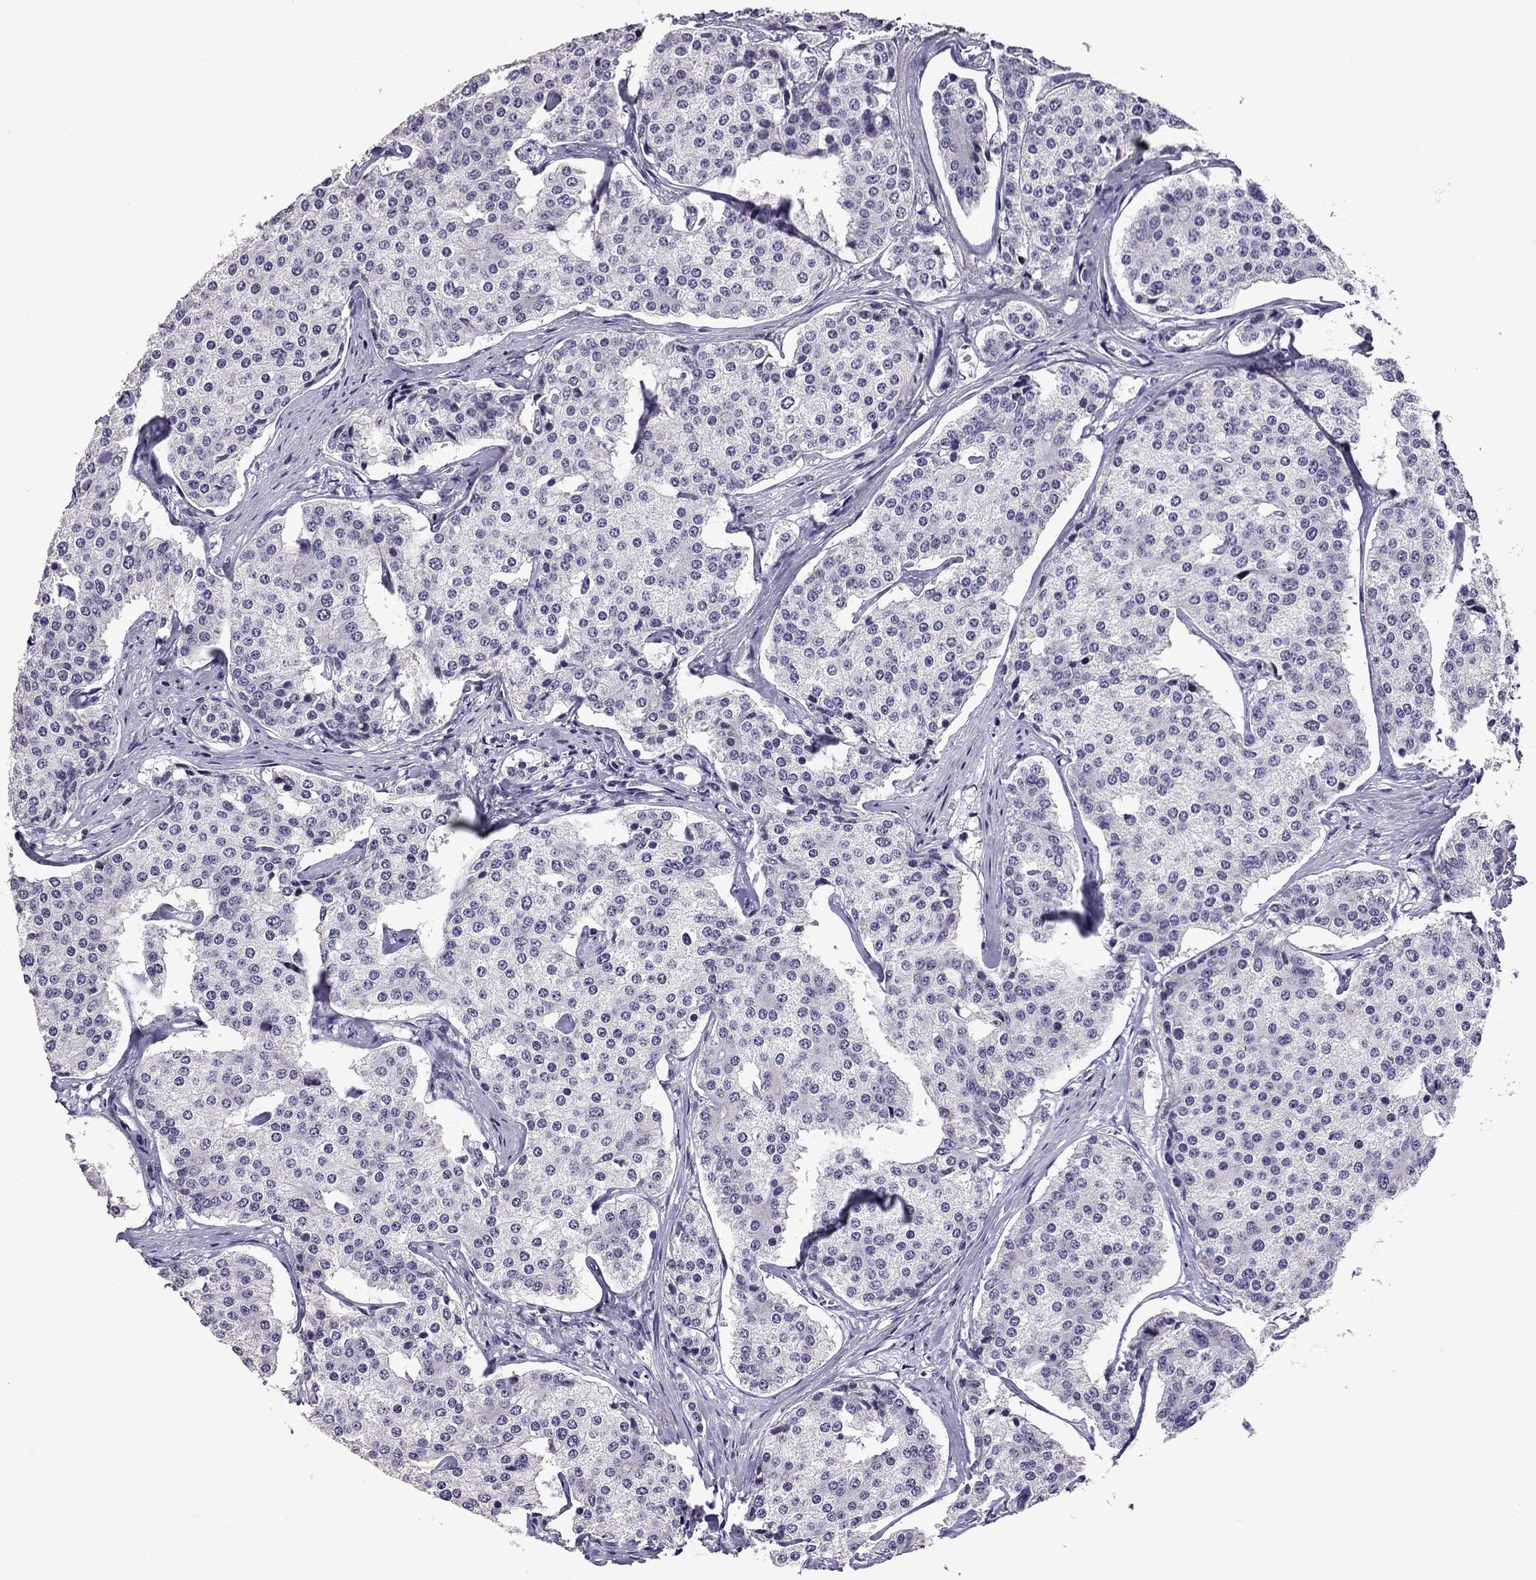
{"staining": {"intensity": "negative", "quantity": "none", "location": "none"}, "tissue": "carcinoid", "cell_type": "Tumor cells", "image_type": "cancer", "snomed": [{"axis": "morphology", "description": "Carcinoid, malignant, NOS"}, {"axis": "topography", "description": "Small intestine"}], "caption": "Tumor cells are negative for brown protein staining in malignant carcinoid.", "gene": "TTN", "patient": {"sex": "female", "age": 65}}